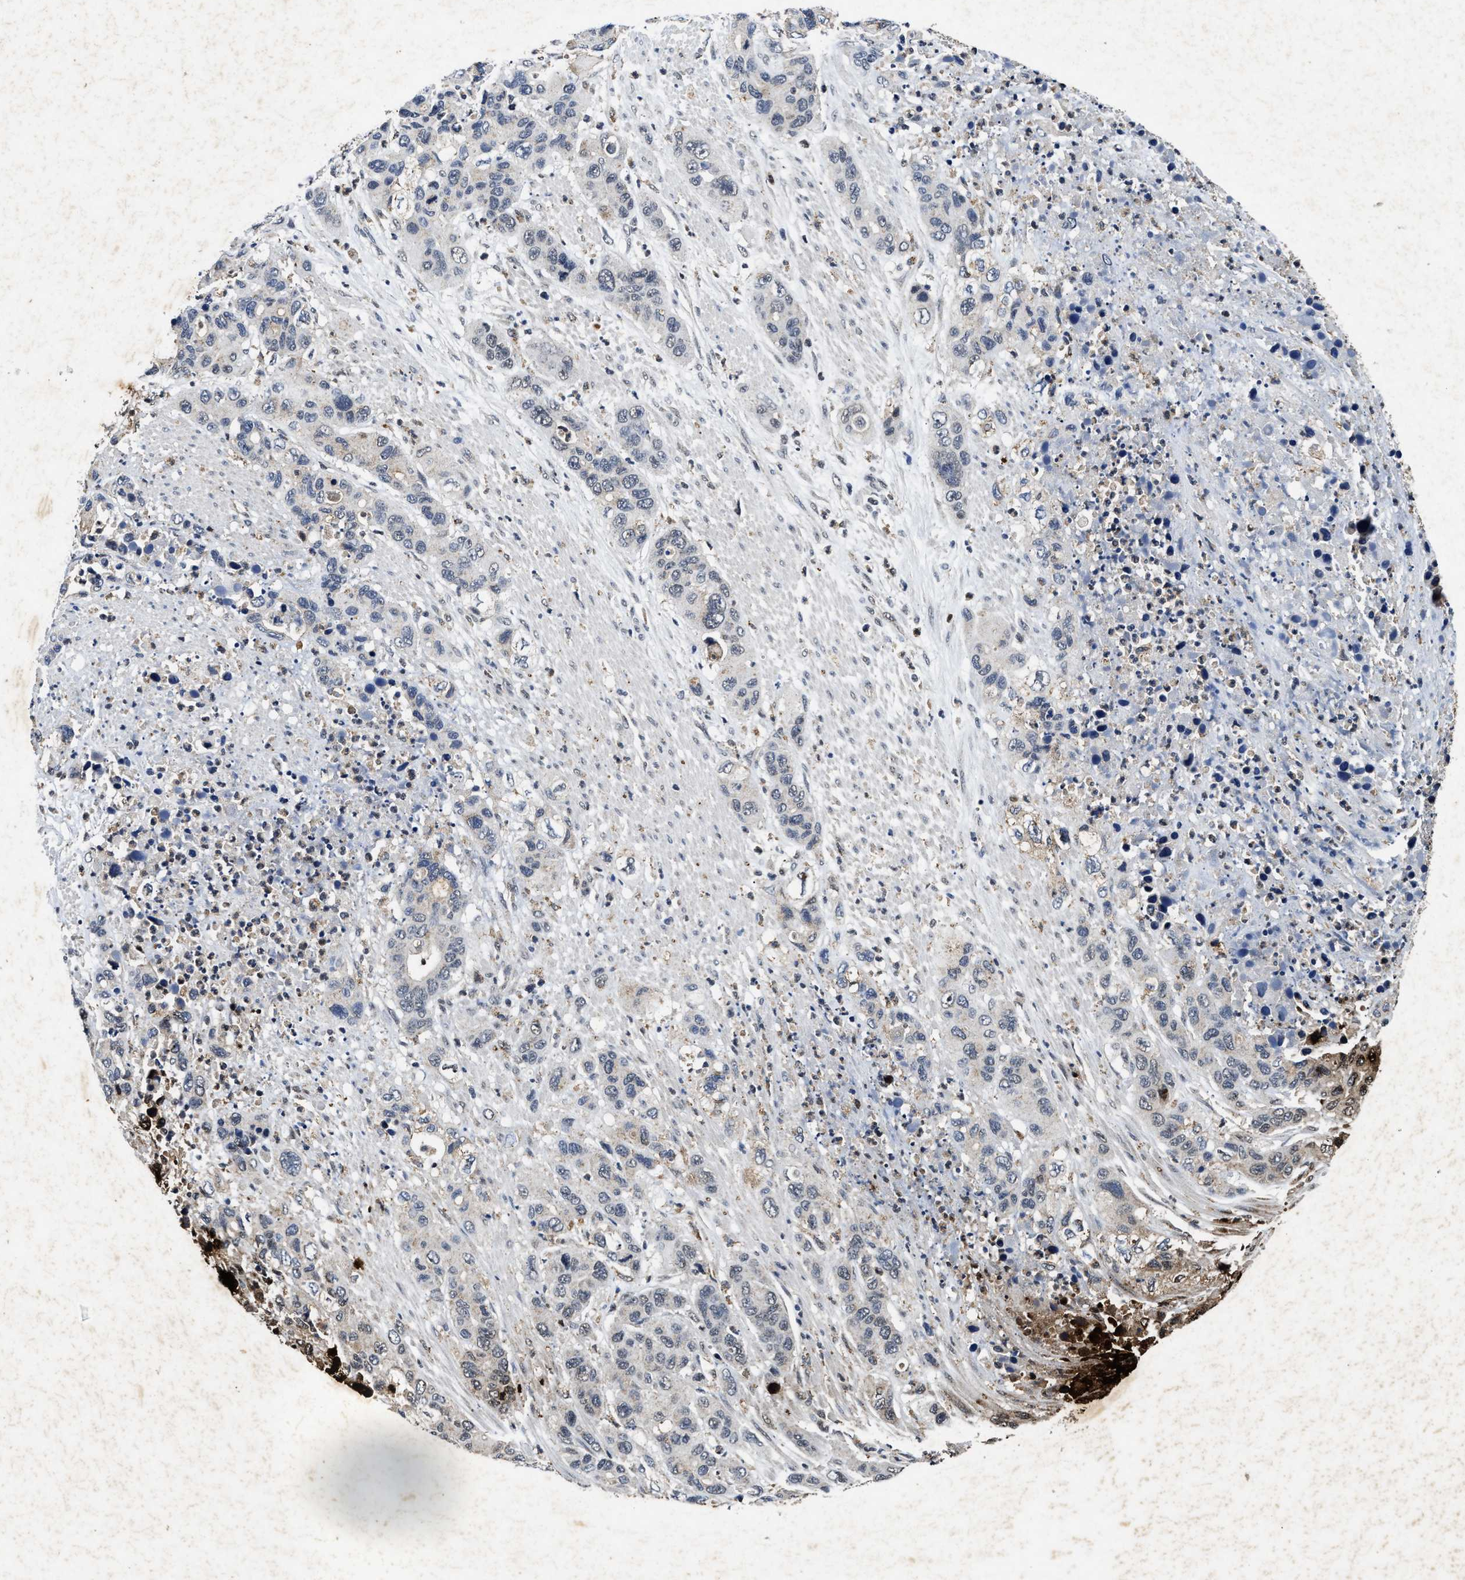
{"staining": {"intensity": "negative", "quantity": "none", "location": "none"}, "tissue": "pancreatic cancer", "cell_type": "Tumor cells", "image_type": "cancer", "snomed": [{"axis": "morphology", "description": "Adenocarcinoma, NOS"}, {"axis": "topography", "description": "Pancreas"}], "caption": "Tumor cells are negative for protein expression in human pancreatic cancer.", "gene": "ACOX1", "patient": {"sex": "female", "age": 71}}